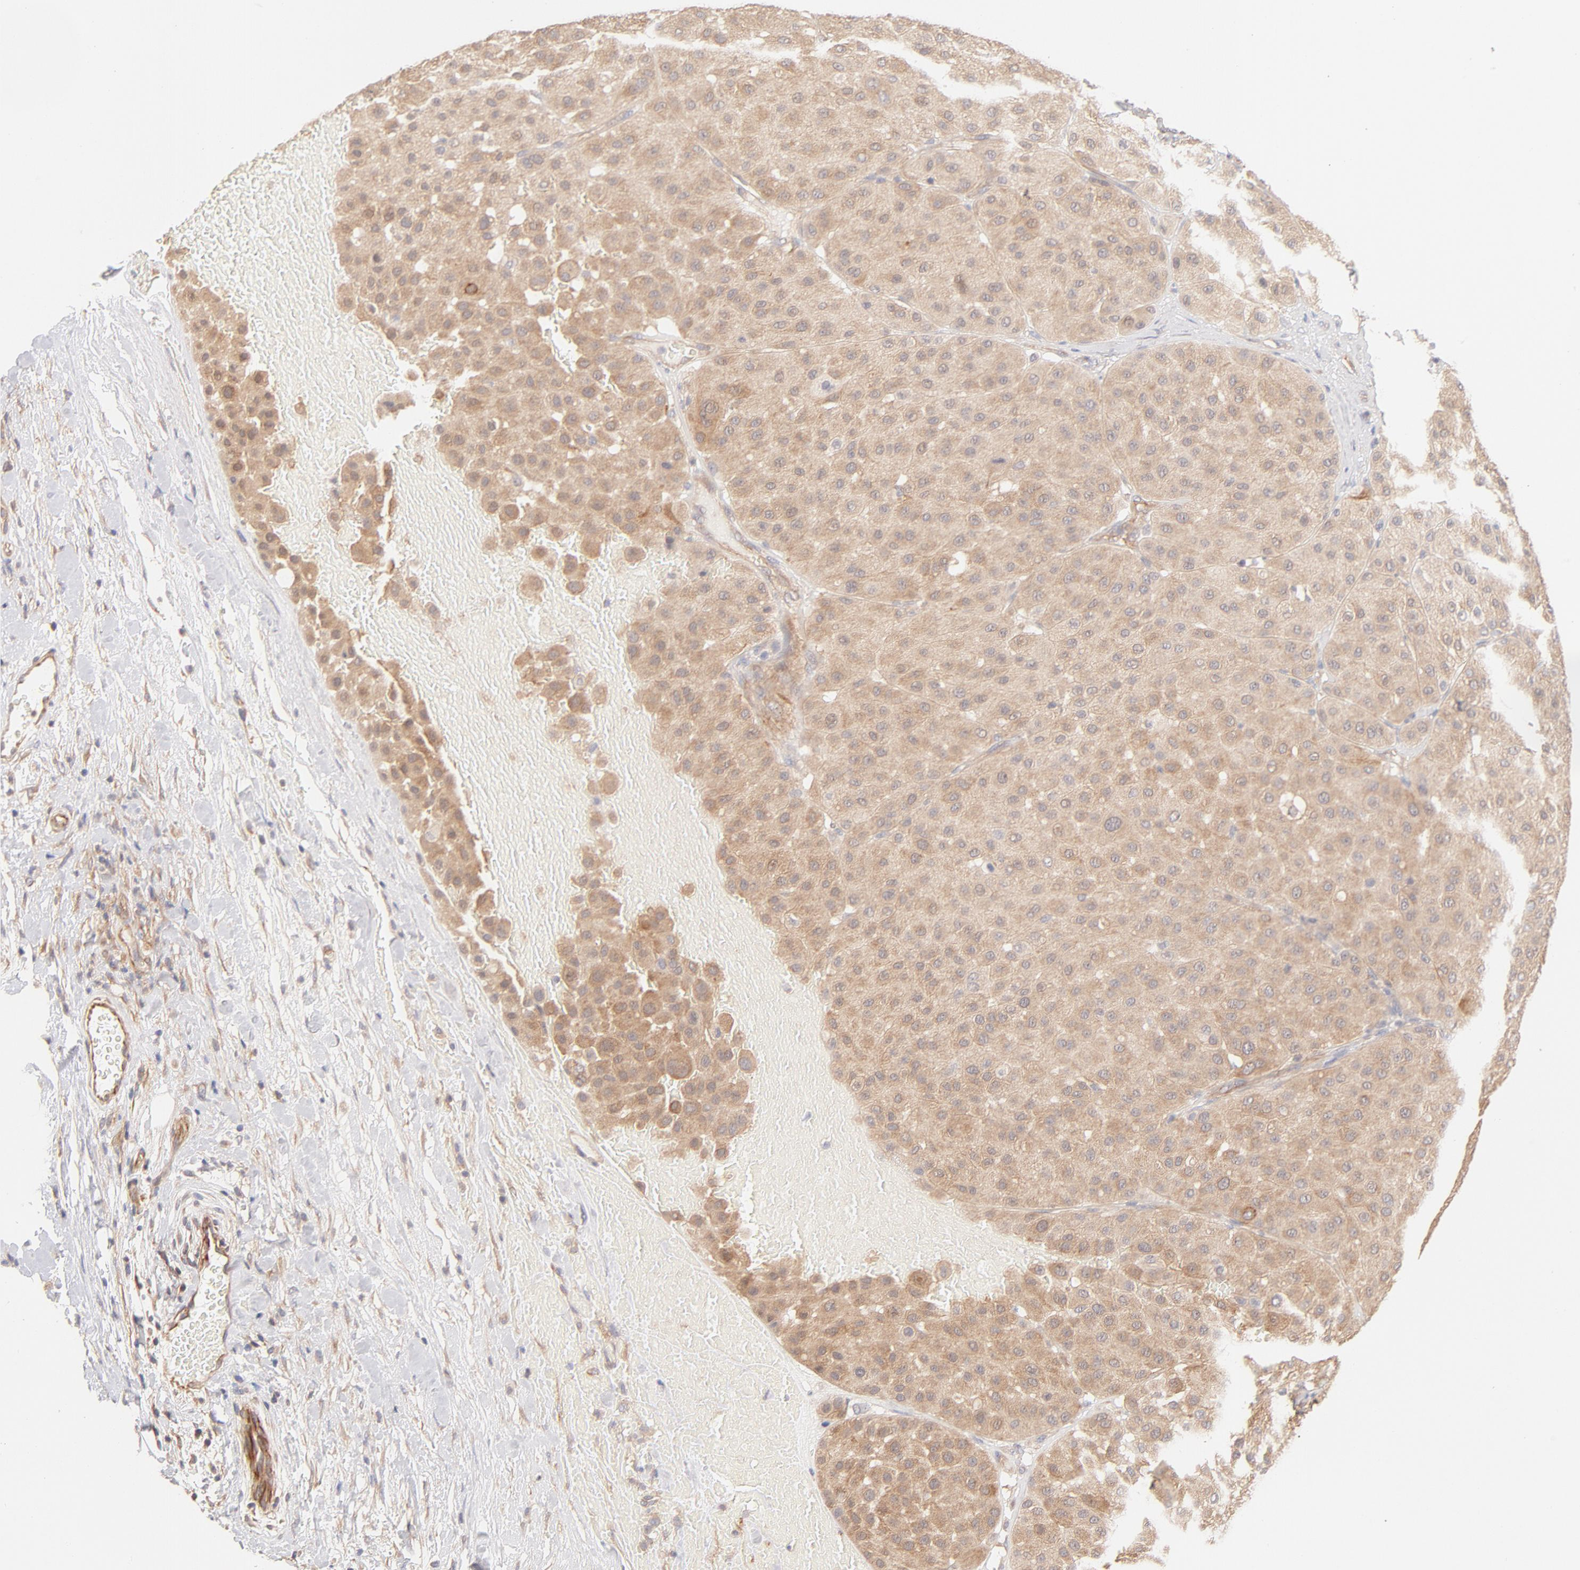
{"staining": {"intensity": "weak", "quantity": ">75%", "location": "cytoplasmic/membranous"}, "tissue": "melanoma", "cell_type": "Tumor cells", "image_type": "cancer", "snomed": [{"axis": "morphology", "description": "Normal tissue, NOS"}, {"axis": "morphology", "description": "Malignant melanoma, Metastatic site"}, {"axis": "topography", "description": "Skin"}], "caption": "Immunohistochemical staining of human malignant melanoma (metastatic site) displays low levels of weak cytoplasmic/membranous protein staining in about >75% of tumor cells.", "gene": "LDLRAP1", "patient": {"sex": "male", "age": 41}}